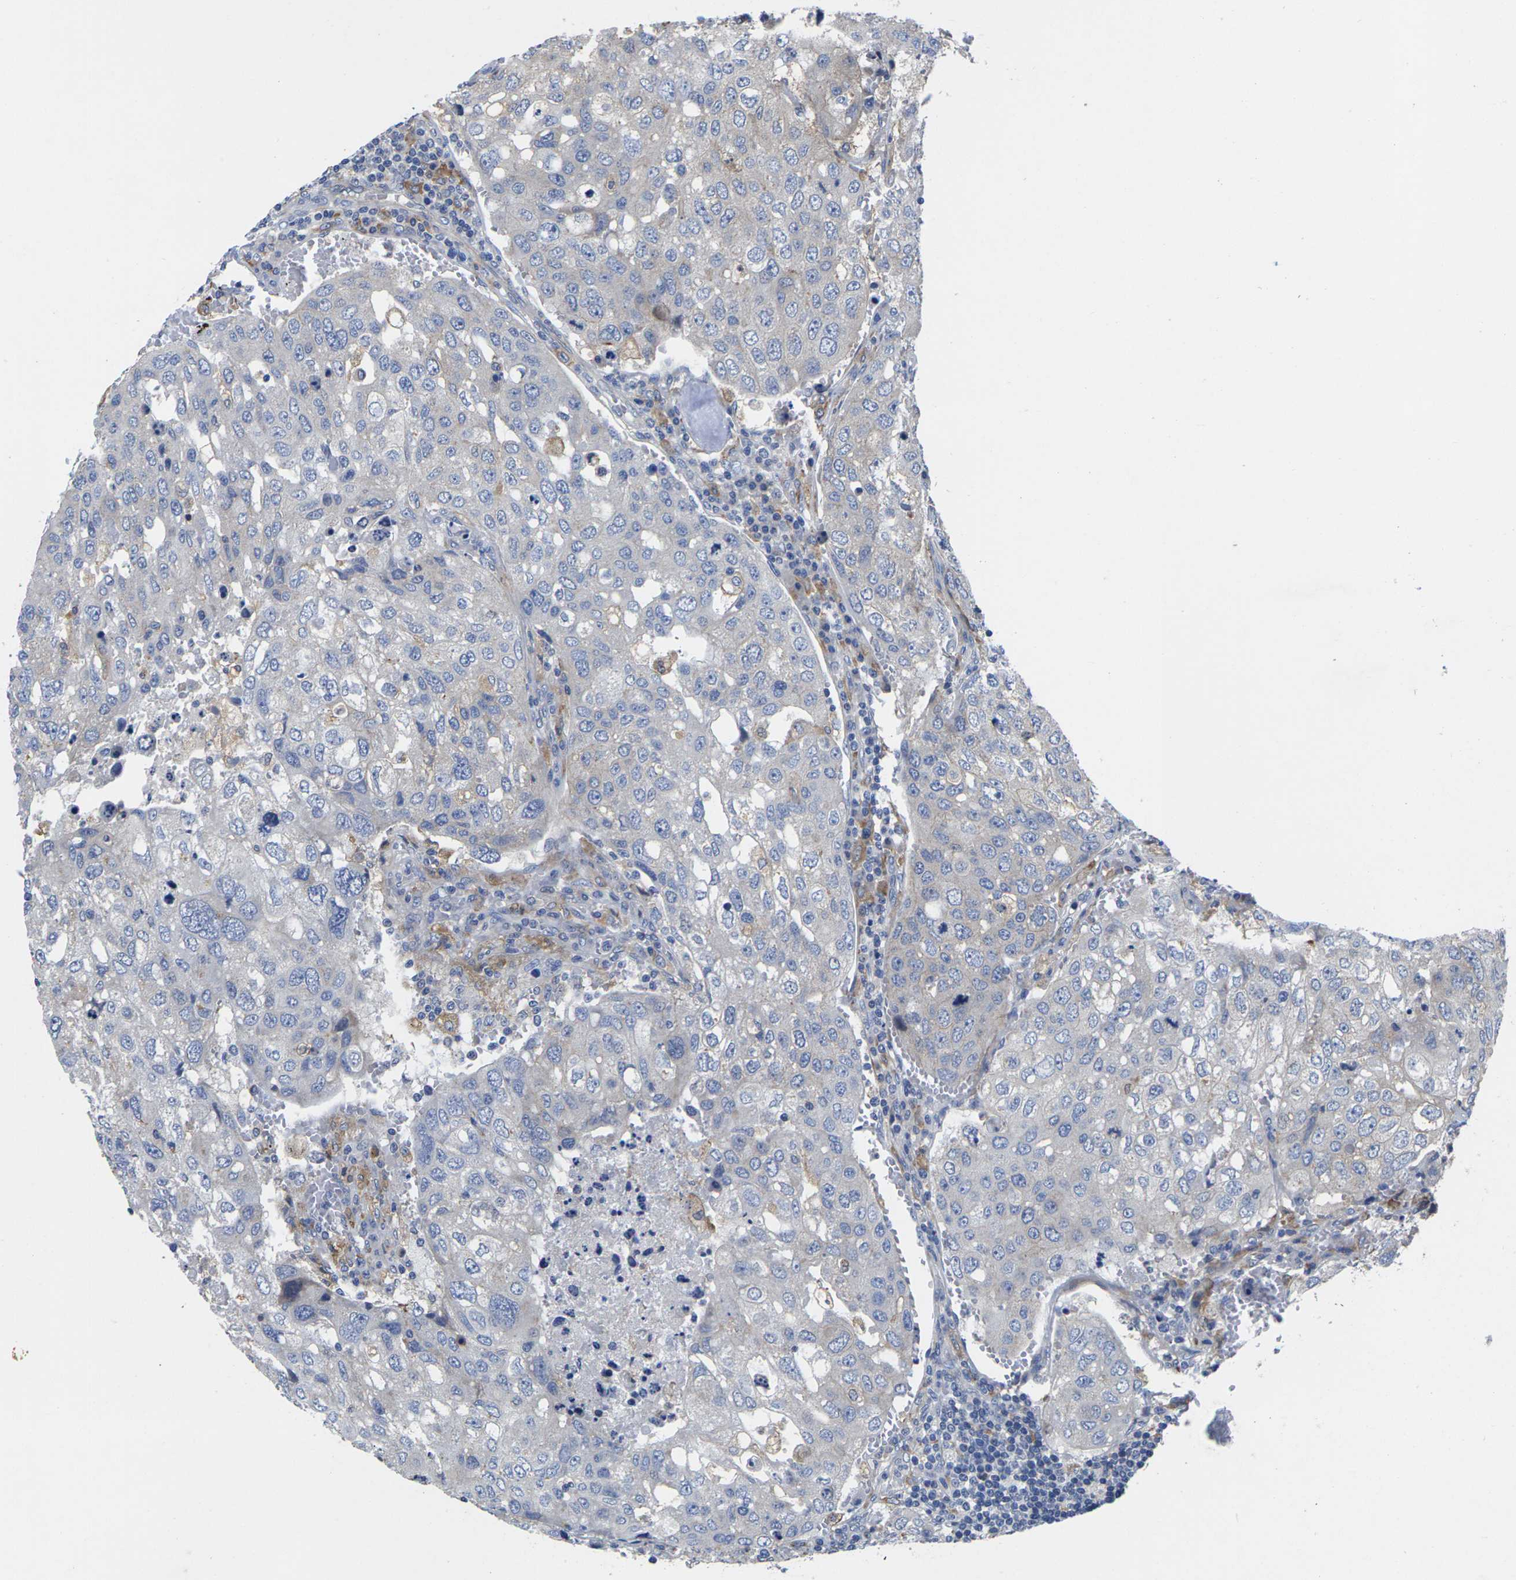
{"staining": {"intensity": "negative", "quantity": "none", "location": "none"}, "tissue": "urothelial cancer", "cell_type": "Tumor cells", "image_type": "cancer", "snomed": [{"axis": "morphology", "description": "Urothelial carcinoma, High grade"}, {"axis": "topography", "description": "Lymph node"}, {"axis": "topography", "description": "Urinary bladder"}], "caption": "There is no significant expression in tumor cells of urothelial carcinoma (high-grade).", "gene": "SCNN1A", "patient": {"sex": "male", "age": 51}}